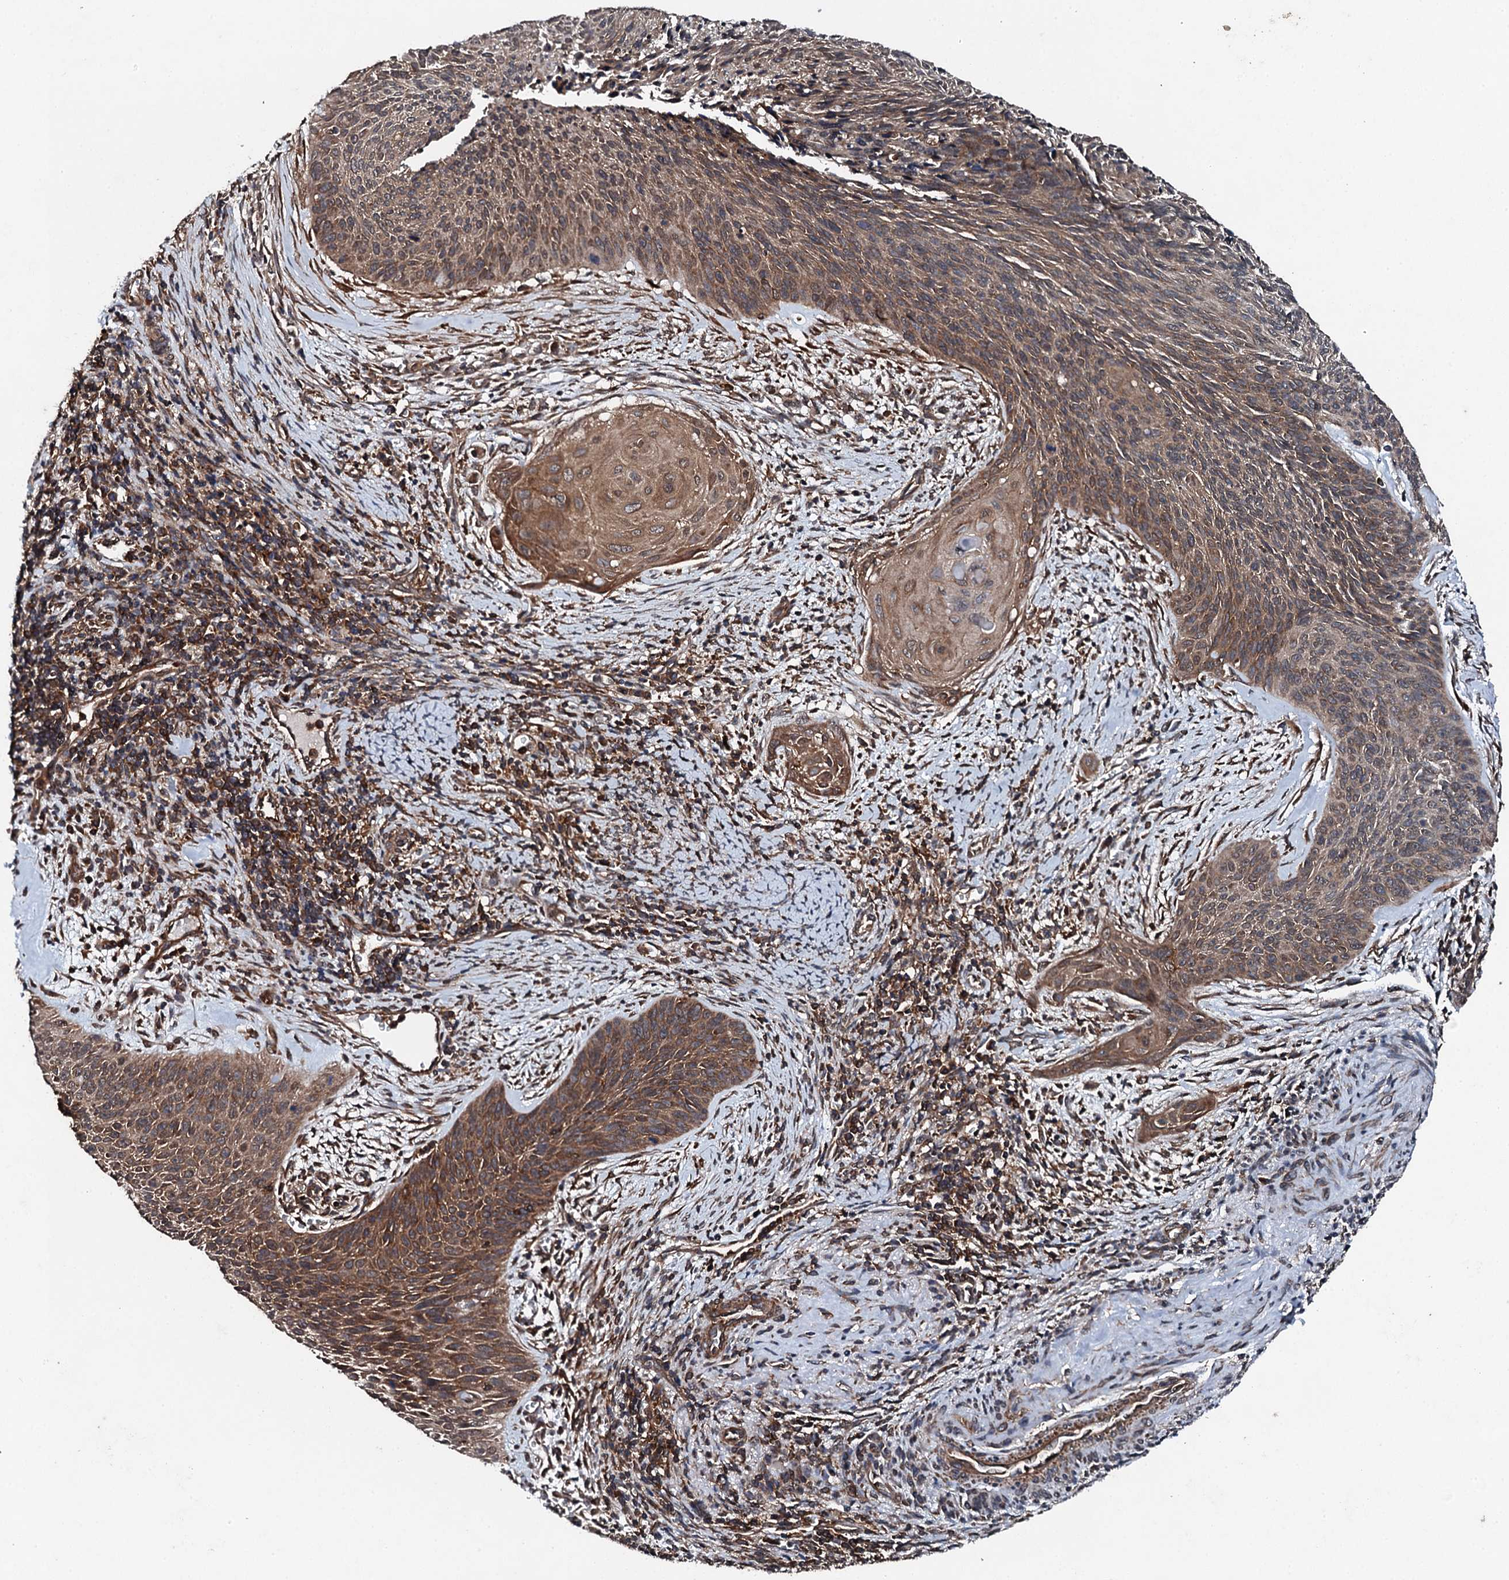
{"staining": {"intensity": "moderate", "quantity": ">75%", "location": "cytoplasmic/membranous"}, "tissue": "cervical cancer", "cell_type": "Tumor cells", "image_type": "cancer", "snomed": [{"axis": "morphology", "description": "Squamous cell carcinoma, NOS"}, {"axis": "topography", "description": "Cervix"}], "caption": "High-power microscopy captured an immunohistochemistry image of cervical cancer, revealing moderate cytoplasmic/membranous staining in about >75% of tumor cells. (DAB (3,3'-diaminobenzidine) = brown stain, brightfield microscopy at high magnification).", "gene": "EDC4", "patient": {"sex": "female", "age": 55}}